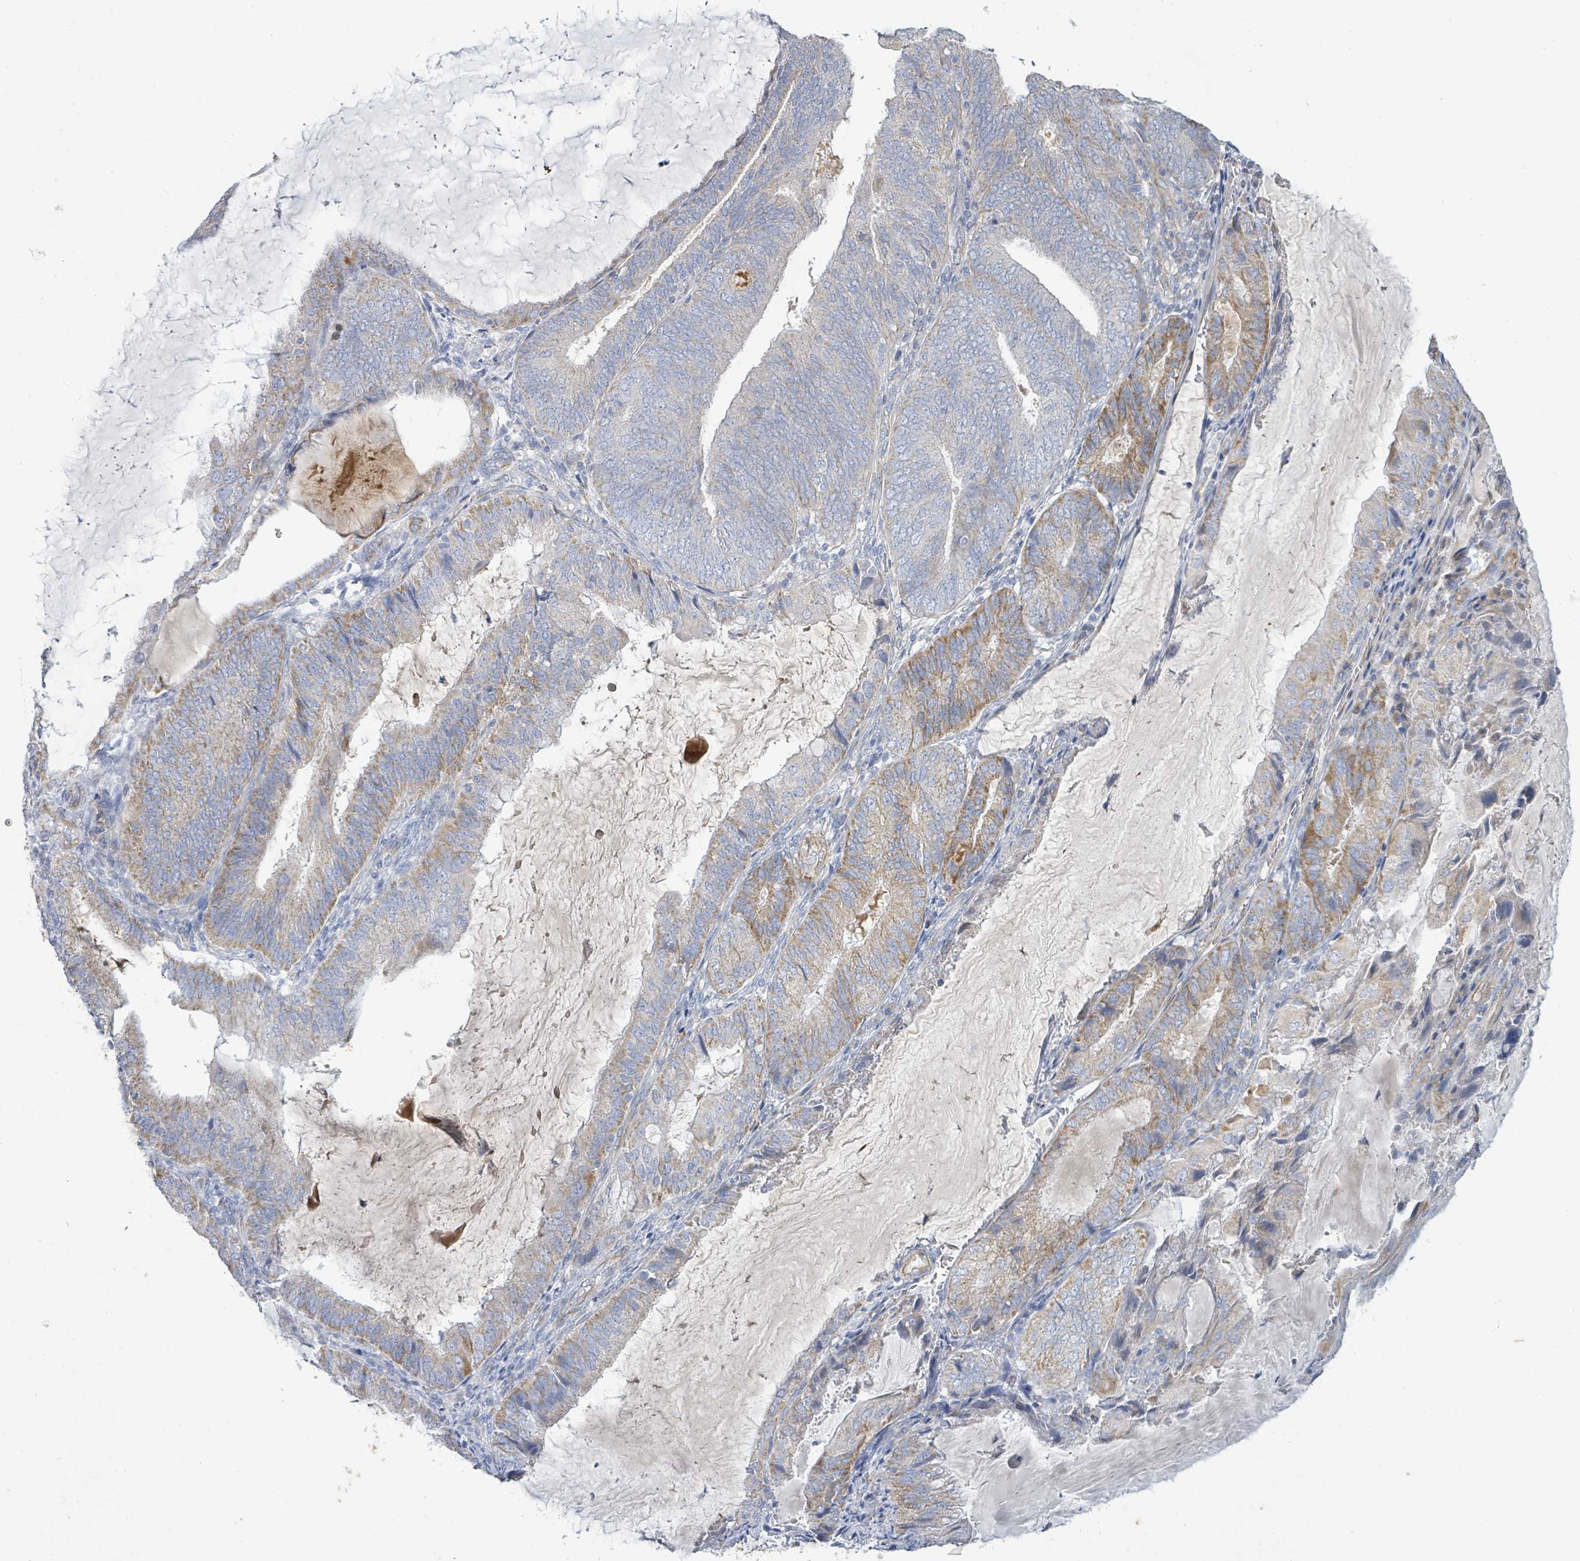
{"staining": {"intensity": "moderate", "quantity": "<25%", "location": "cytoplasmic/membranous"}, "tissue": "endometrial cancer", "cell_type": "Tumor cells", "image_type": "cancer", "snomed": [{"axis": "morphology", "description": "Adenocarcinoma, NOS"}, {"axis": "topography", "description": "Endometrium"}], "caption": "Immunohistochemistry (IHC) histopathology image of neoplastic tissue: human adenocarcinoma (endometrial) stained using immunohistochemistry (IHC) reveals low levels of moderate protein expression localized specifically in the cytoplasmic/membranous of tumor cells, appearing as a cytoplasmic/membranous brown color.", "gene": "ALG12", "patient": {"sex": "female", "age": 81}}